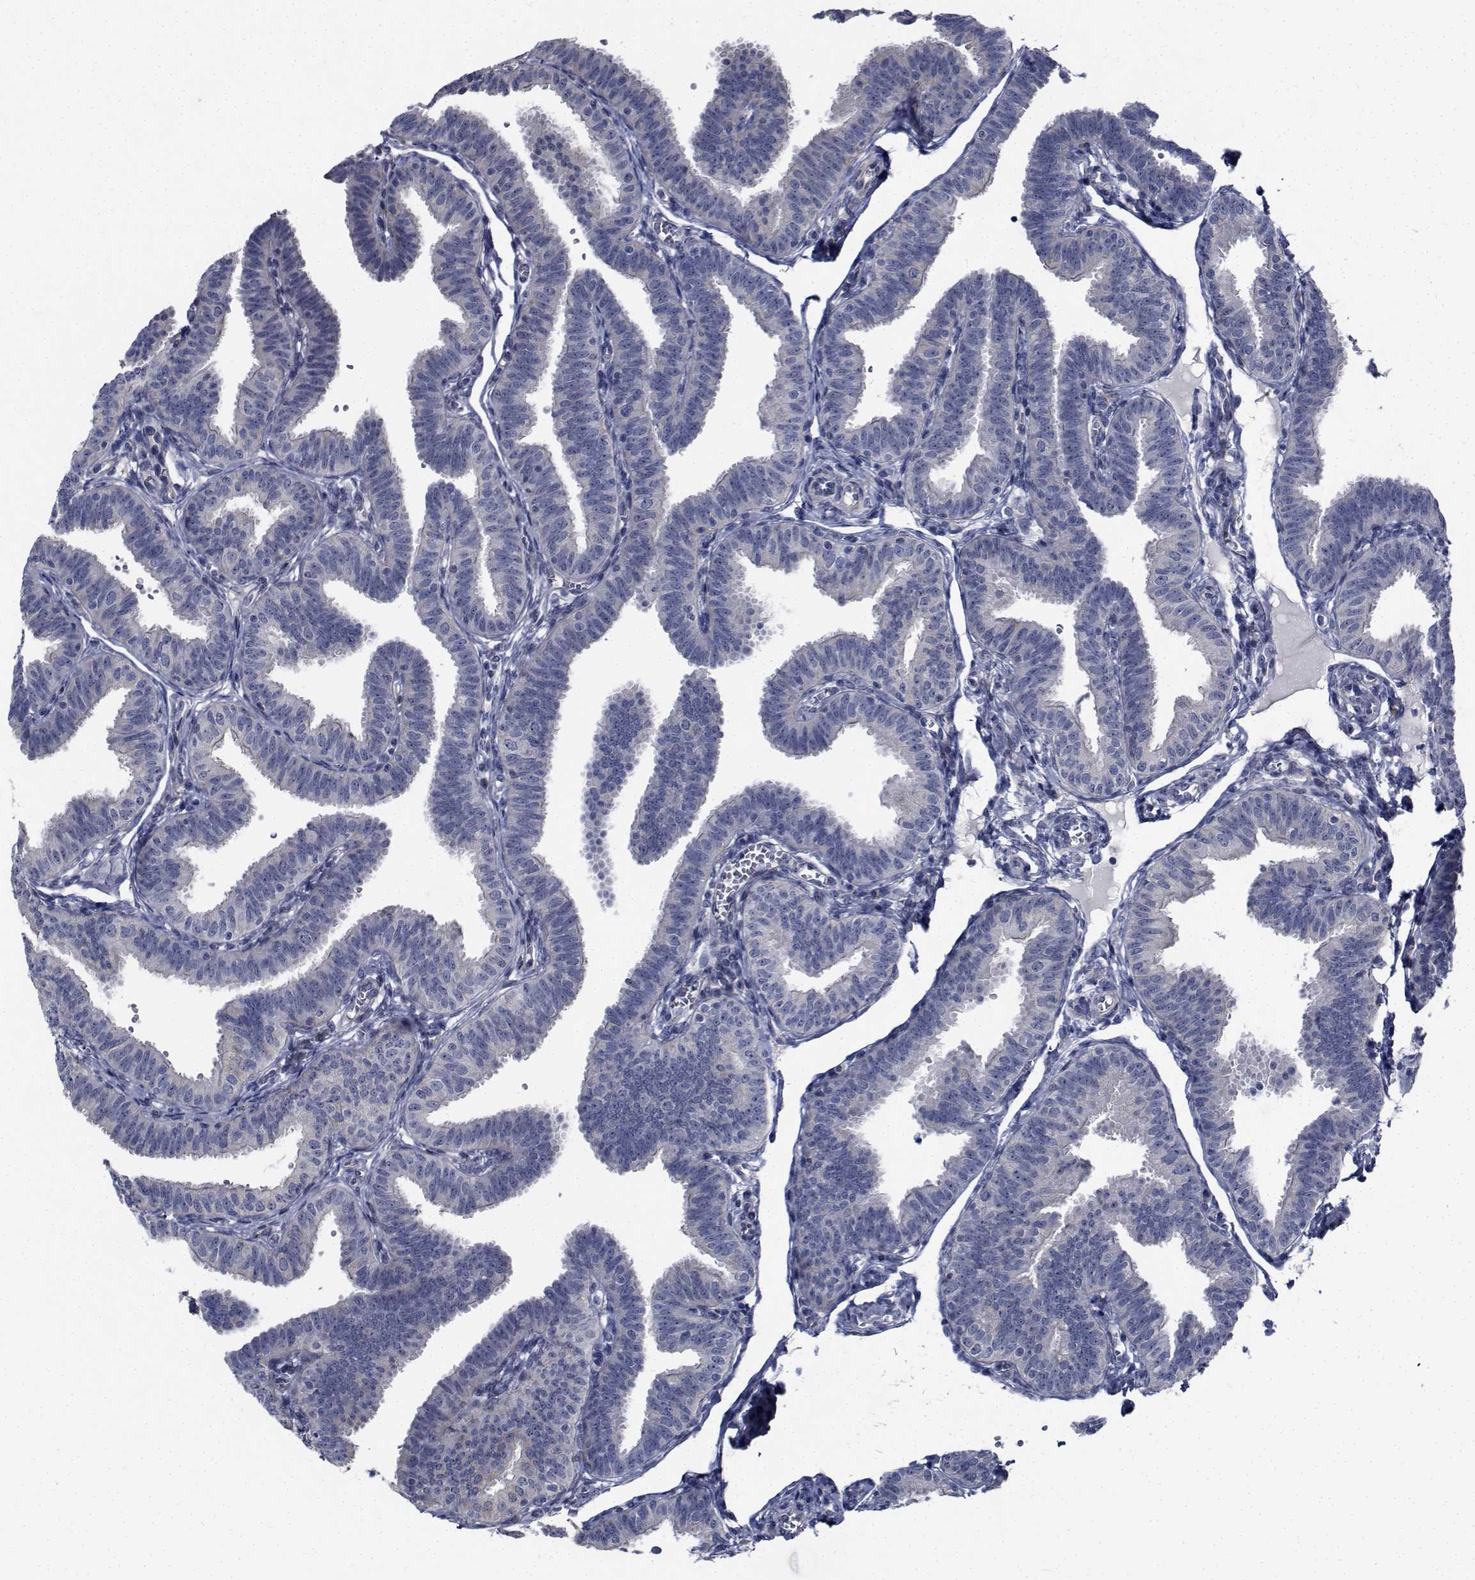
{"staining": {"intensity": "negative", "quantity": "none", "location": "none"}, "tissue": "fallopian tube", "cell_type": "Glandular cells", "image_type": "normal", "snomed": [{"axis": "morphology", "description": "Normal tissue, NOS"}, {"axis": "topography", "description": "Fallopian tube"}], "caption": "High power microscopy photomicrograph of an immunohistochemistry (IHC) image of unremarkable fallopian tube, revealing no significant positivity in glandular cells.", "gene": "TTBK1", "patient": {"sex": "female", "age": 25}}